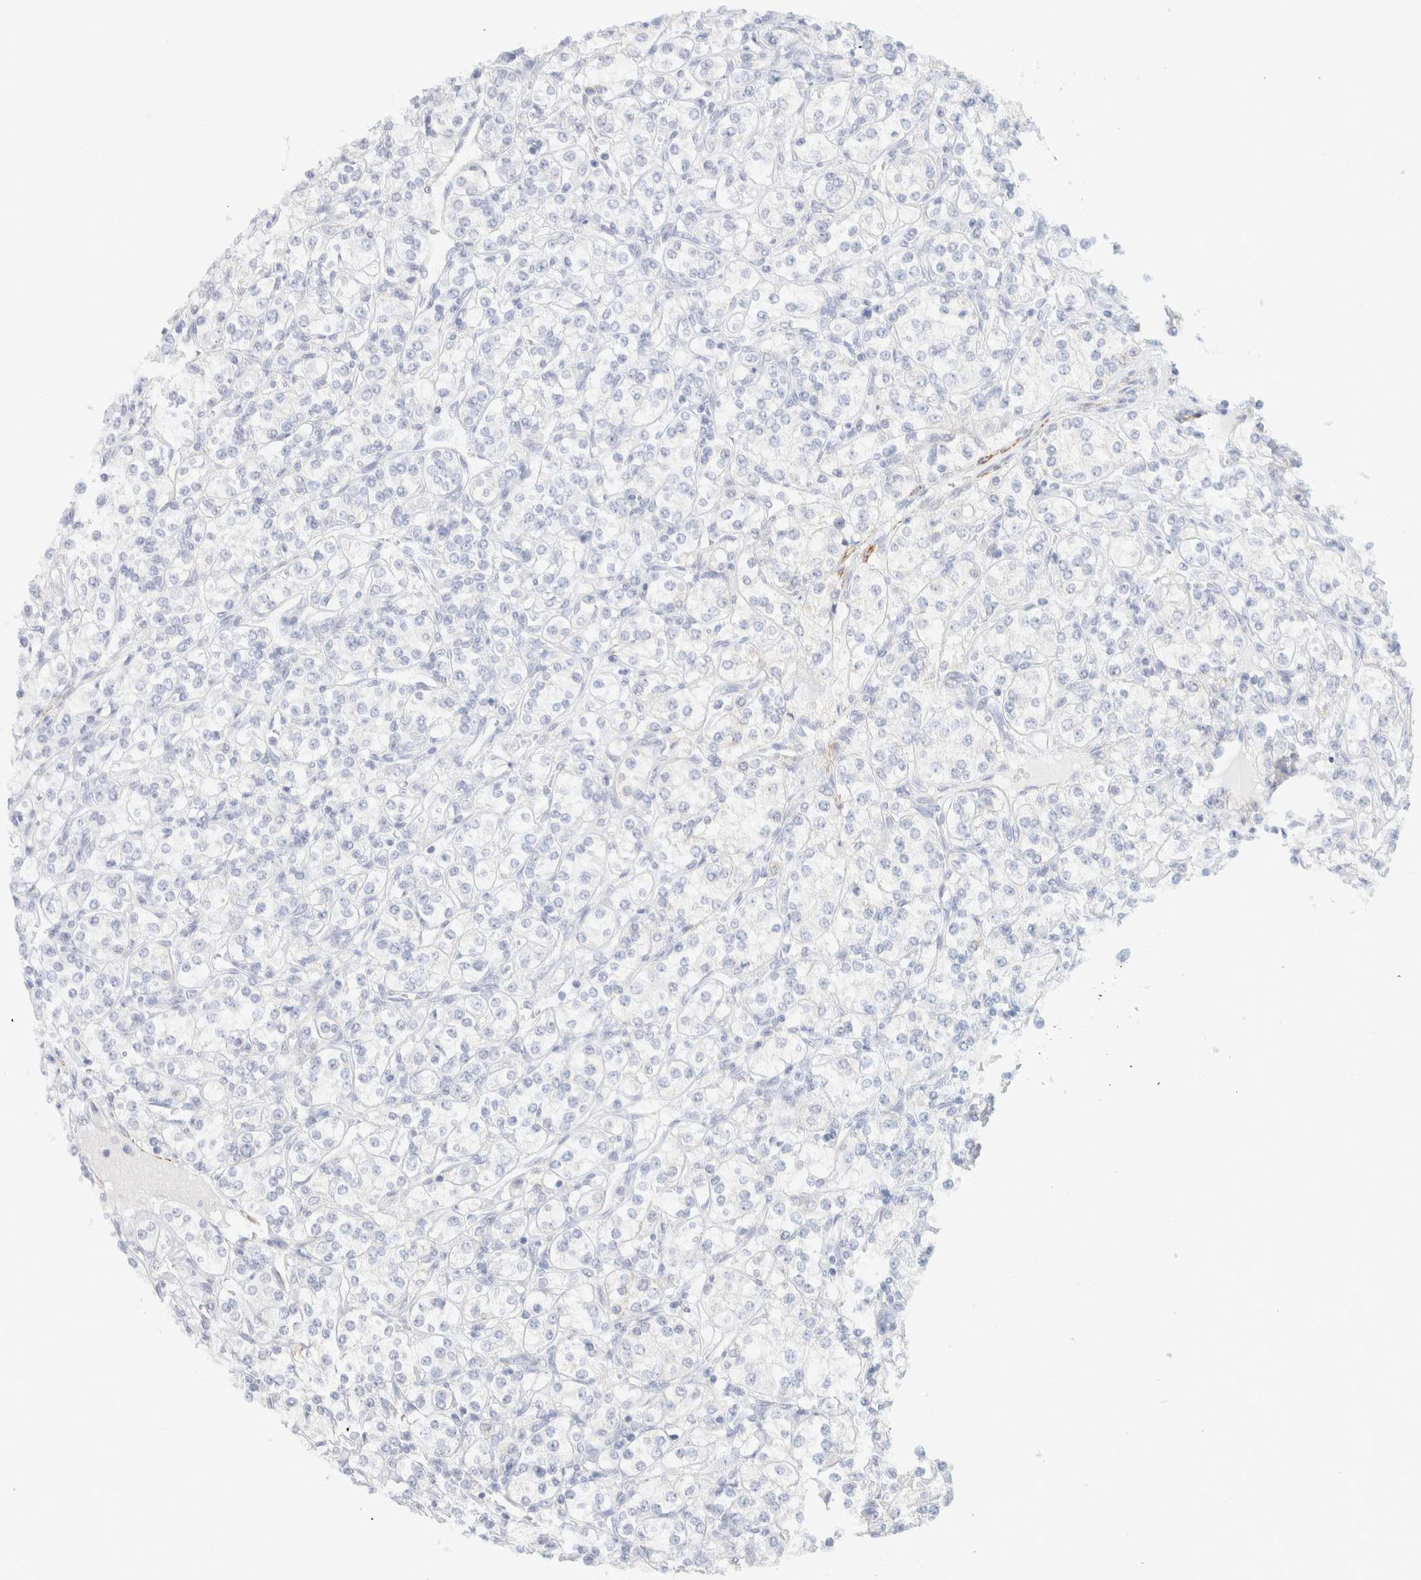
{"staining": {"intensity": "negative", "quantity": "none", "location": "none"}, "tissue": "renal cancer", "cell_type": "Tumor cells", "image_type": "cancer", "snomed": [{"axis": "morphology", "description": "Adenocarcinoma, NOS"}, {"axis": "topography", "description": "Kidney"}], "caption": "The histopathology image displays no staining of tumor cells in renal cancer (adenocarcinoma).", "gene": "AFMID", "patient": {"sex": "male", "age": 77}}